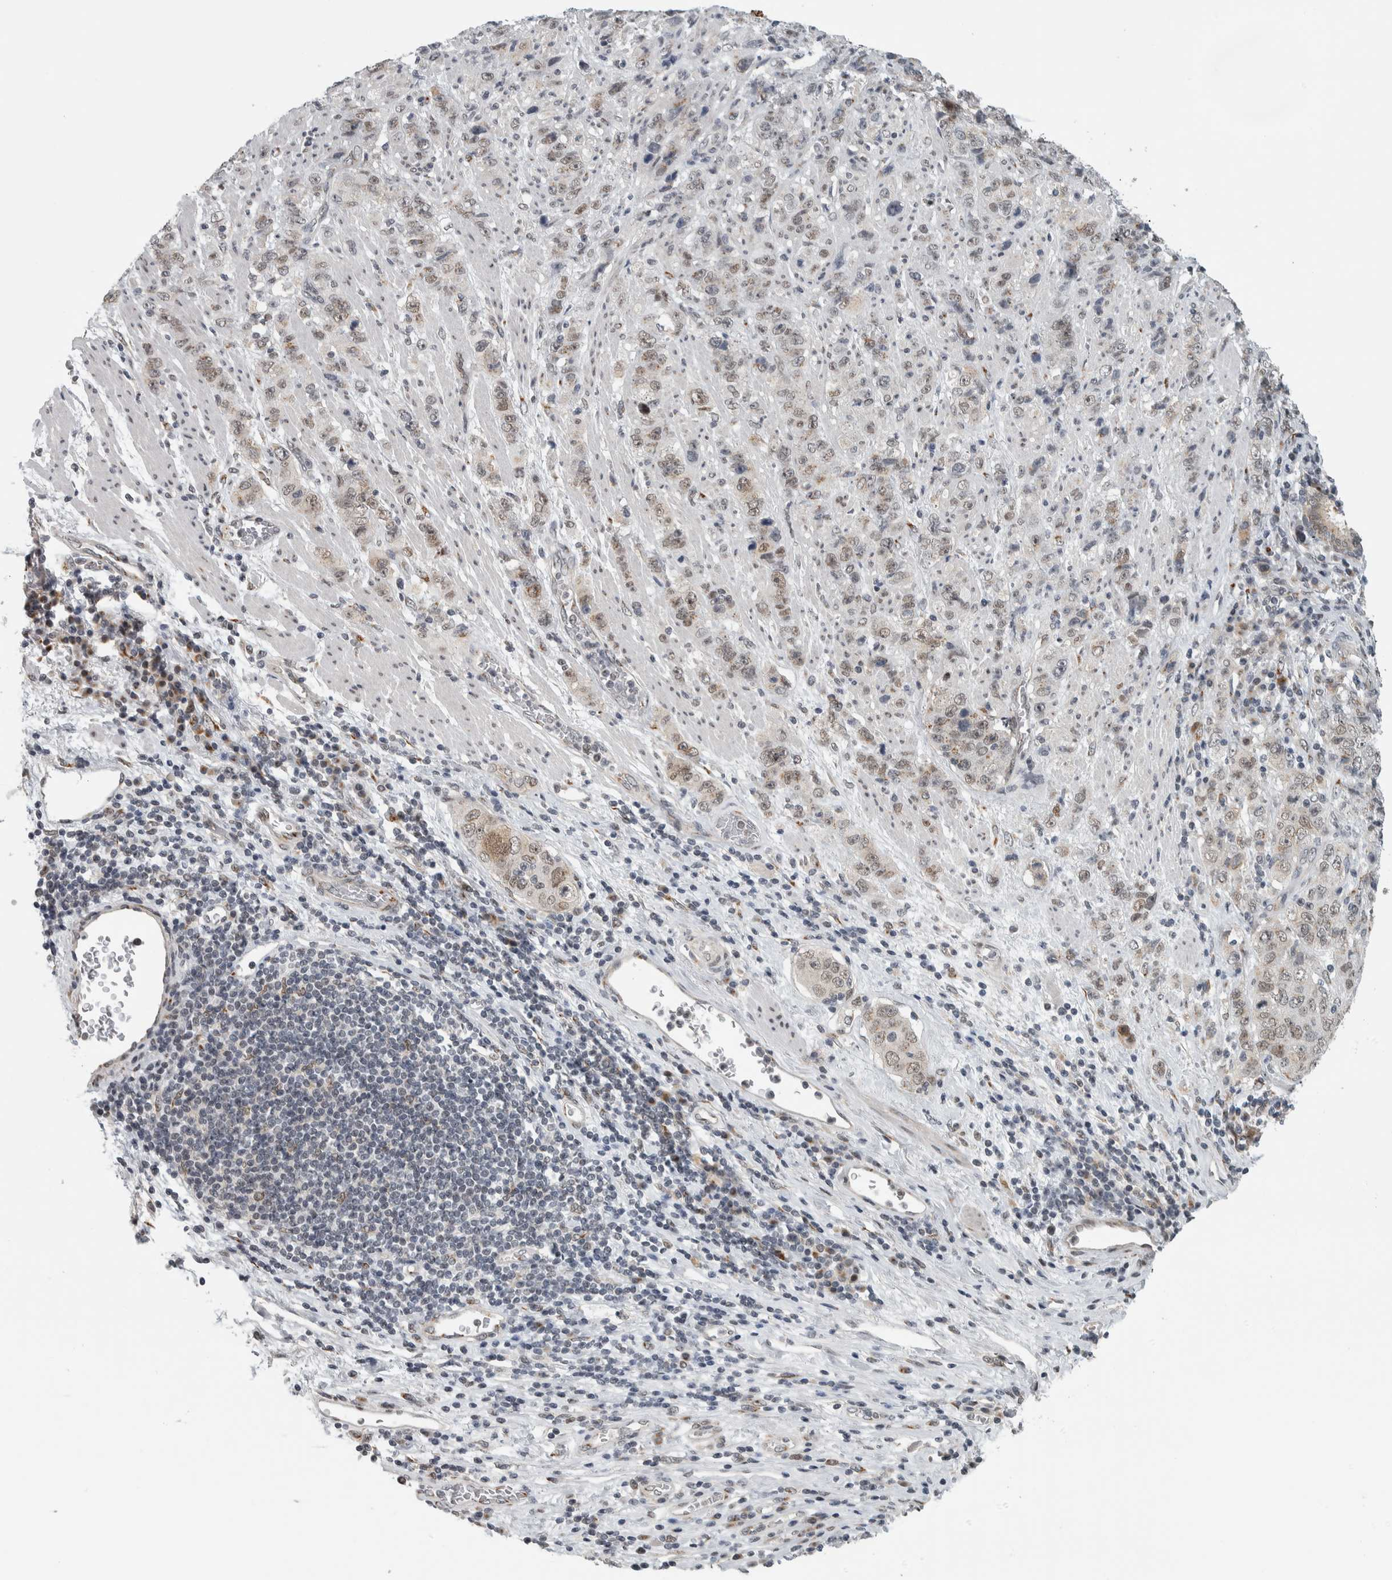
{"staining": {"intensity": "weak", "quantity": "25%-75%", "location": "nuclear"}, "tissue": "stomach cancer", "cell_type": "Tumor cells", "image_type": "cancer", "snomed": [{"axis": "morphology", "description": "Adenocarcinoma, NOS"}, {"axis": "topography", "description": "Stomach"}], "caption": "Stomach cancer stained with immunohistochemistry displays weak nuclear staining in approximately 25%-75% of tumor cells. (IHC, brightfield microscopy, high magnification).", "gene": "ZMYND8", "patient": {"sex": "male", "age": 48}}